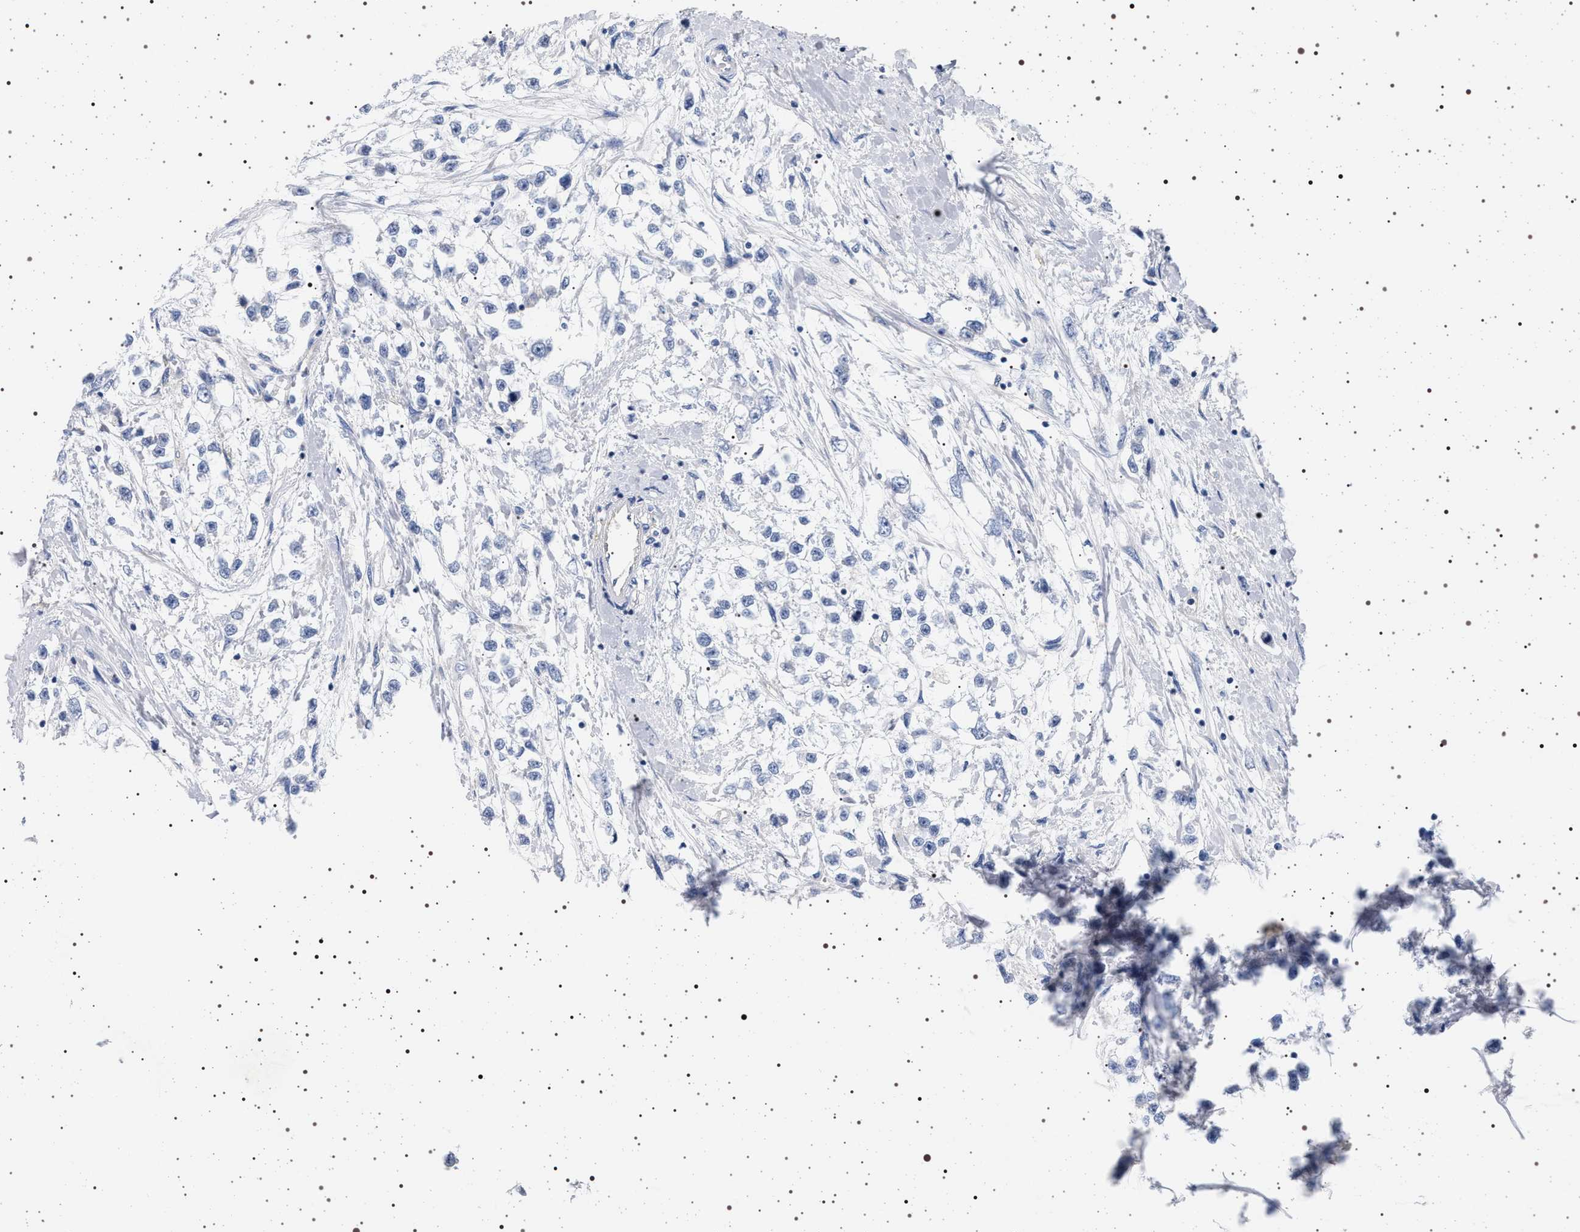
{"staining": {"intensity": "negative", "quantity": "none", "location": "none"}, "tissue": "testis cancer", "cell_type": "Tumor cells", "image_type": "cancer", "snomed": [{"axis": "morphology", "description": "Seminoma, NOS"}, {"axis": "morphology", "description": "Carcinoma, Embryonal, NOS"}, {"axis": "topography", "description": "Testis"}], "caption": "An IHC micrograph of testis cancer (embryonal carcinoma) is shown. There is no staining in tumor cells of testis cancer (embryonal carcinoma). (Immunohistochemistry, brightfield microscopy, high magnification).", "gene": "HSD17B1", "patient": {"sex": "male", "age": 51}}